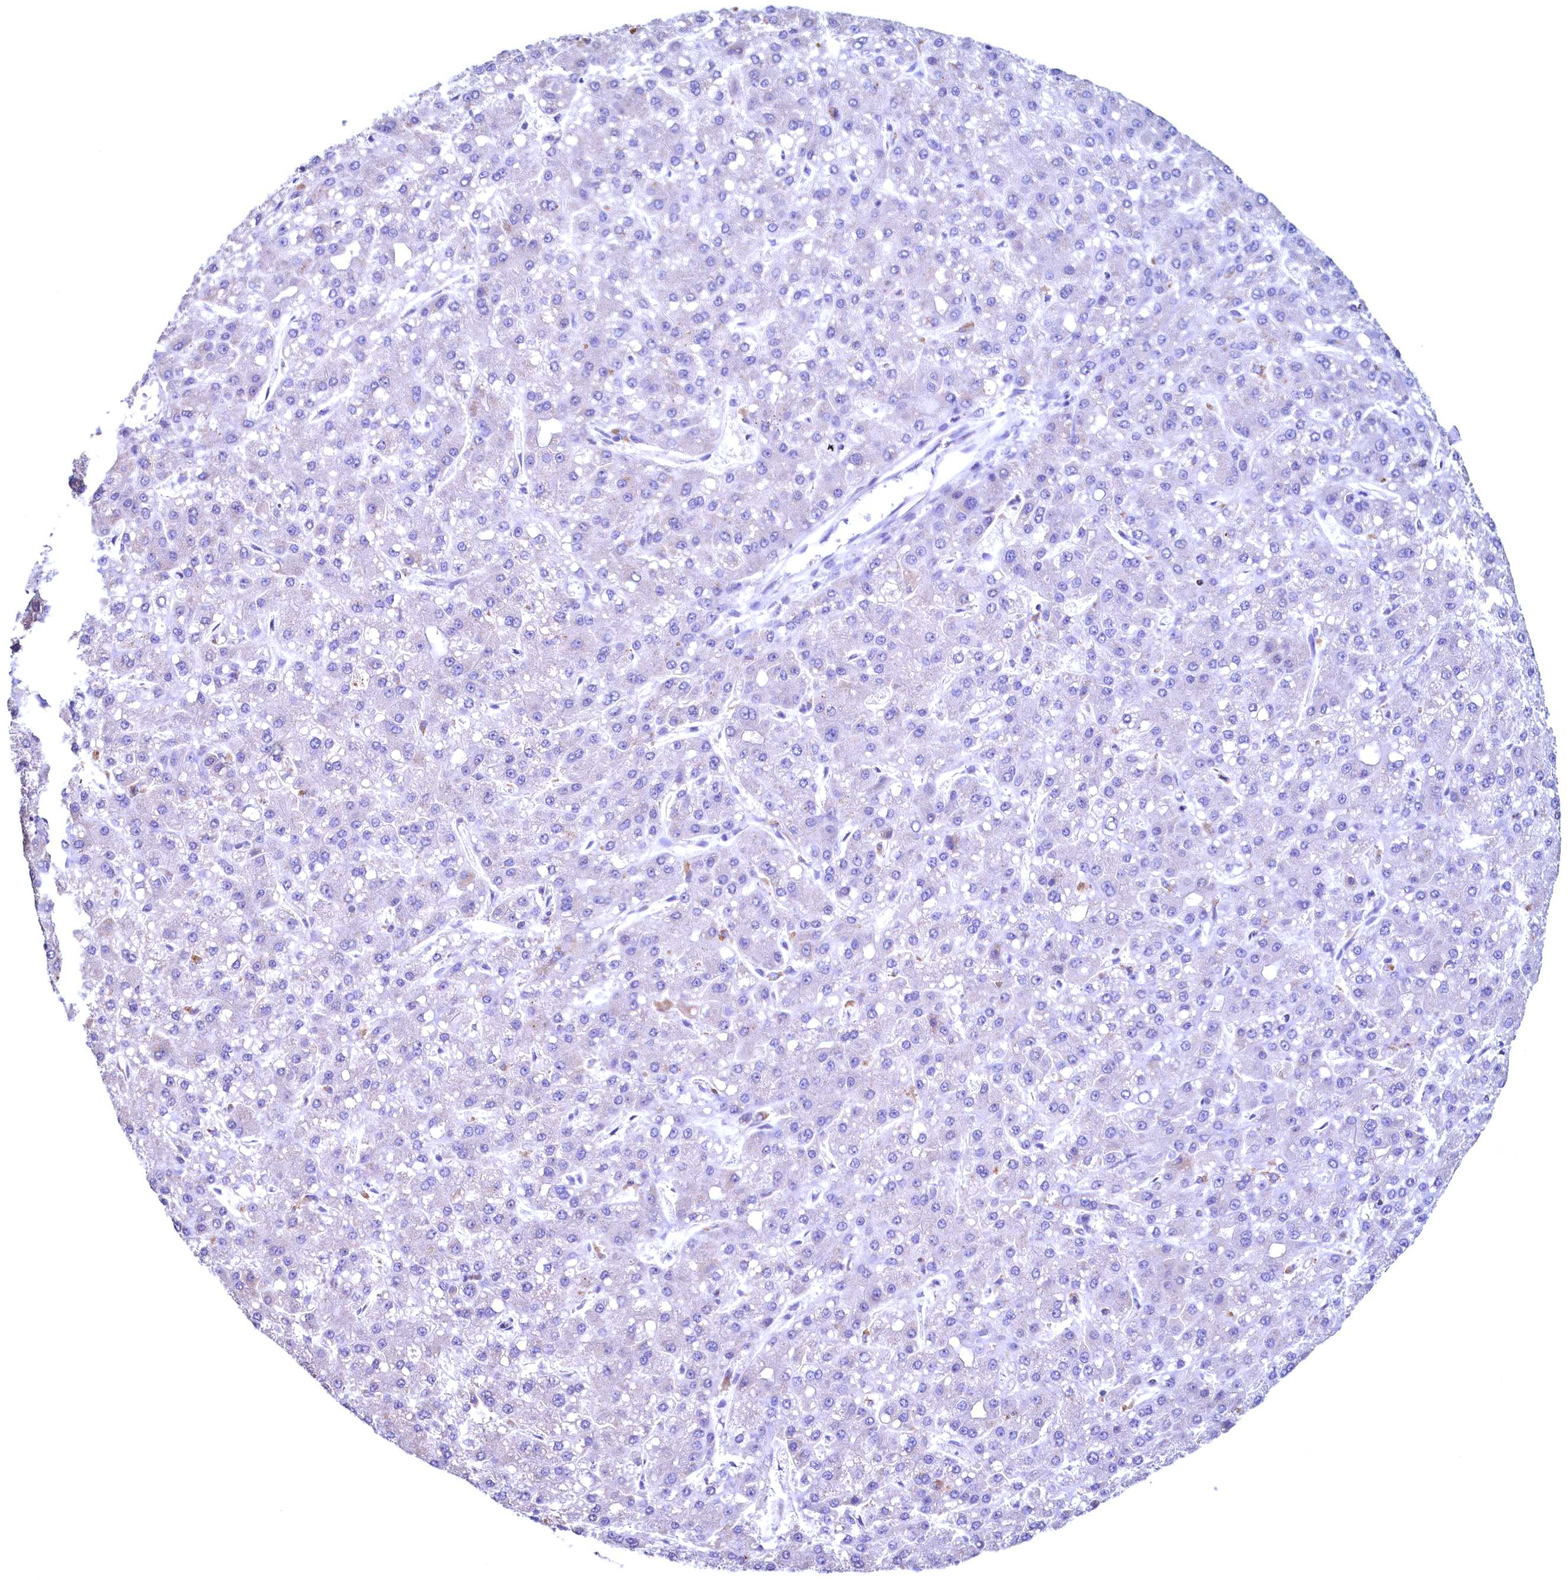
{"staining": {"intensity": "negative", "quantity": "none", "location": "none"}, "tissue": "liver cancer", "cell_type": "Tumor cells", "image_type": "cancer", "snomed": [{"axis": "morphology", "description": "Carcinoma, Hepatocellular, NOS"}, {"axis": "topography", "description": "Liver"}], "caption": "Protein analysis of liver cancer reveals no significant expression in tumor cells.", "gene": "MAP1LC3A", "patient": {"sex": "male", "age": 67}}